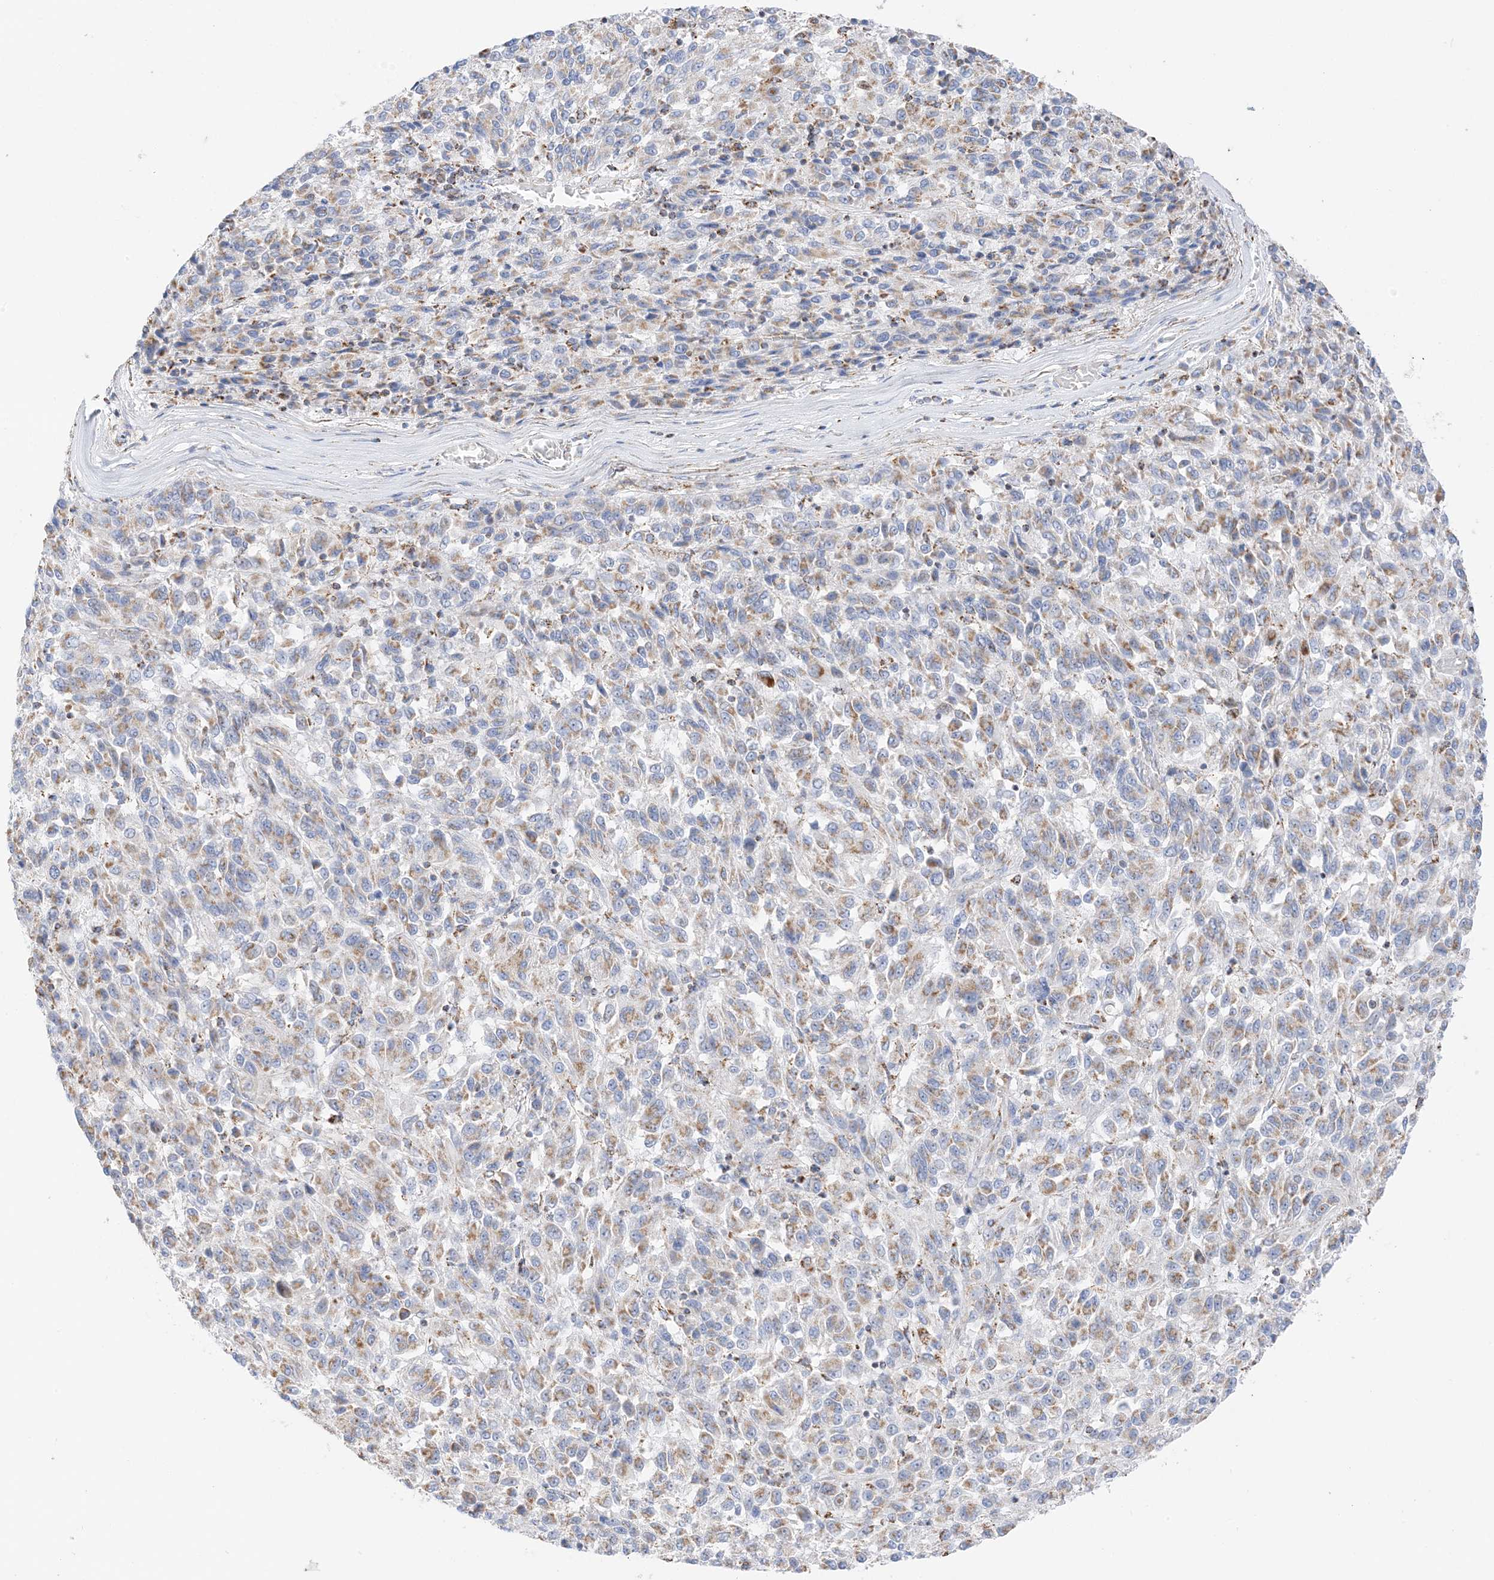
{"staining": {"intensity": "moderate", "quantity": "25%-75%", "location": "cytoplasmic/membranous"}, "tissue": "melanoma", "cell_type": "Tumor cells", "image_type": "cancer", "snomed": [{"axis": "morphology", "description": "Malignant melanoma, Metastatic site"}, {"axis": "topography", "description": "Lung"}], "caption": "Immunohistochemical staining of melanoma displays medium levels of moderate cytoplasmic/membranous expression in about 25%-75% of tumor cells. The protein is shown in brown color, while the nuclei are stained blue.", "gene": "CAPN13", "patient": {"sex": "male", "age": 64}}